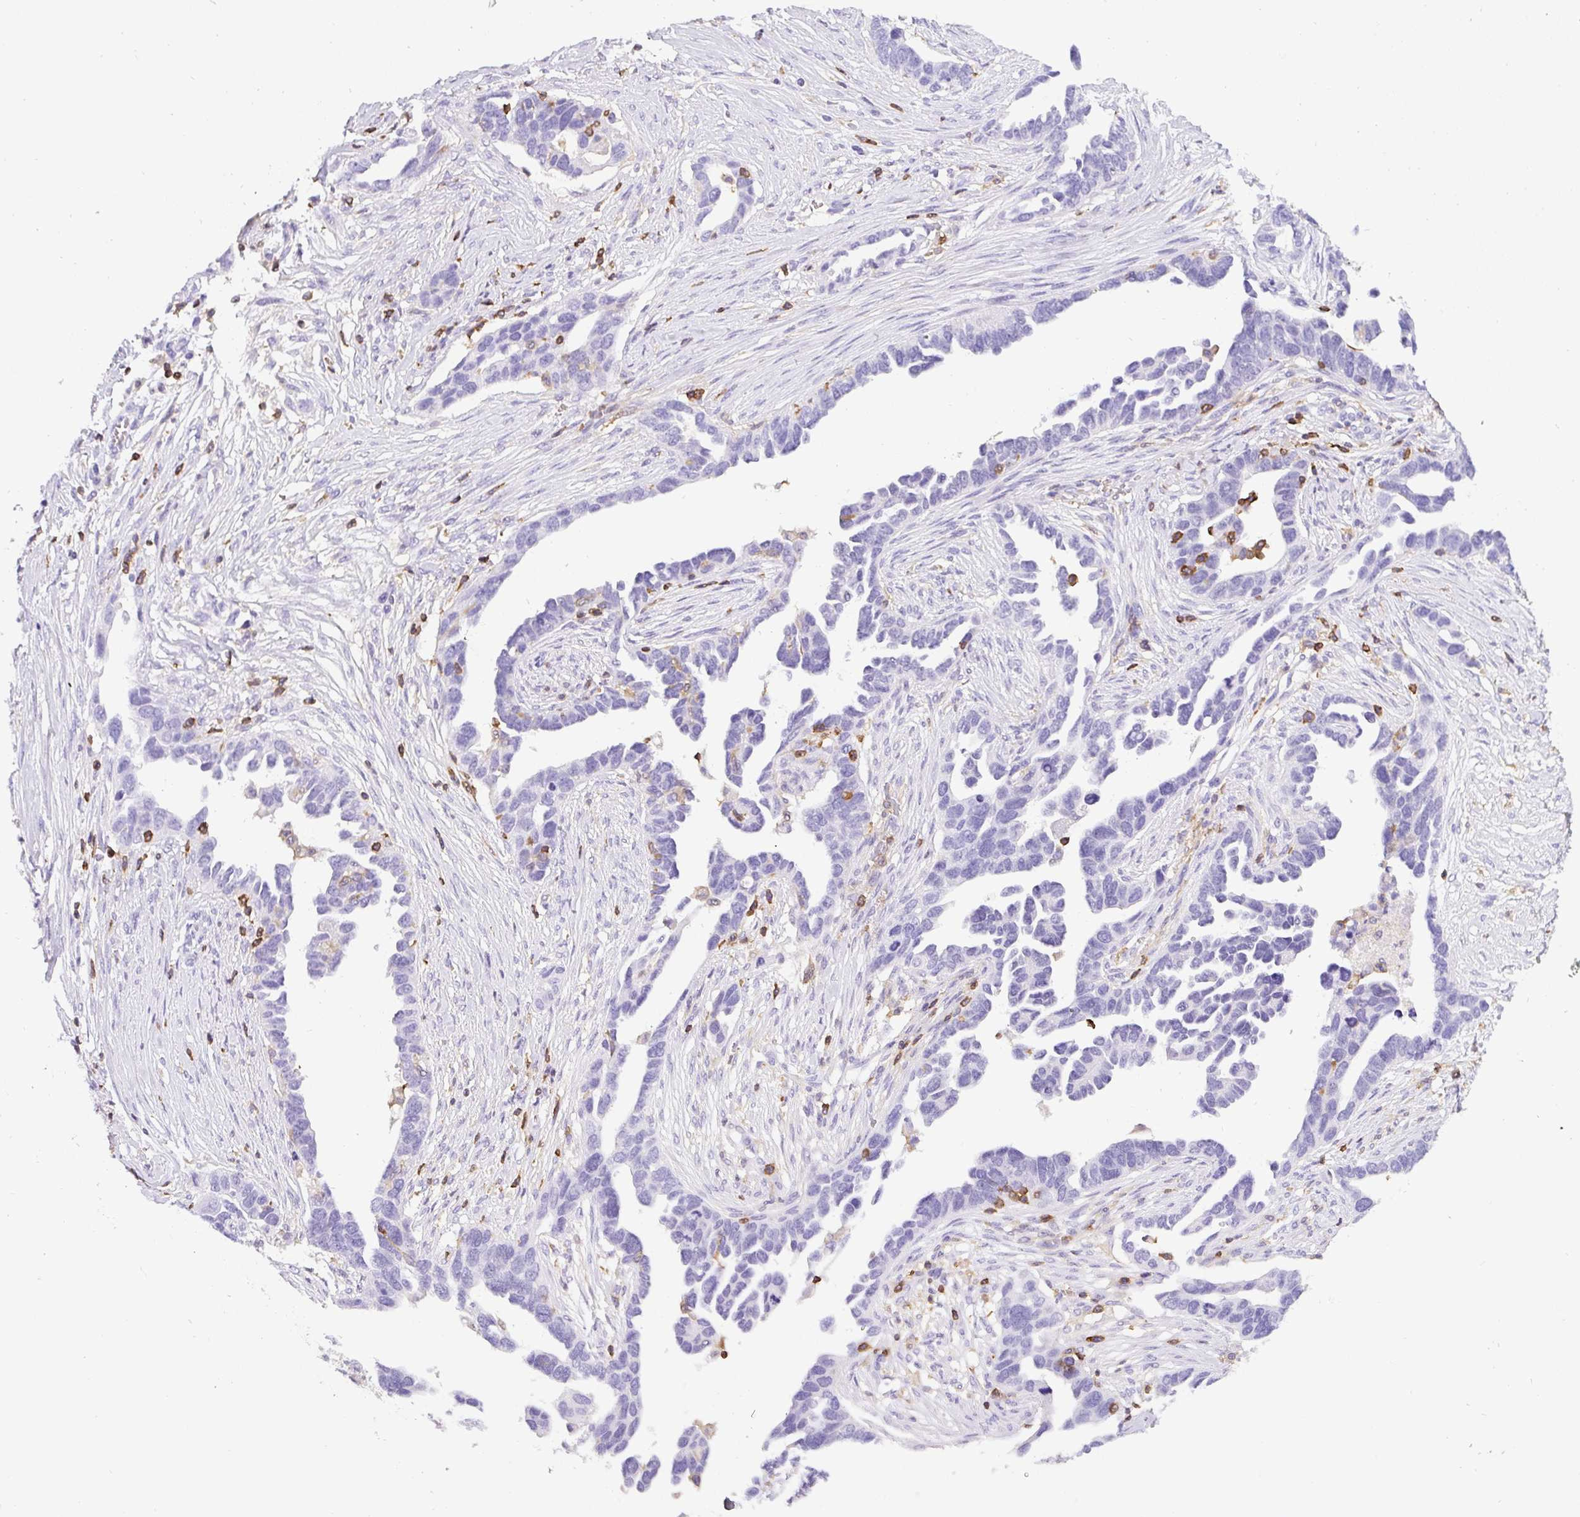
{"staining": {"intensity": "negative", "quantity": "none", "location": "none"}, "tissue": "ovarian cancer", "cell_type": "Tumor cells", "image_type": "cancer", "snomed": [{"axis": "morphology", "description": "Cystadenocarcinoma, serous, NOS"}, {"axis": "topography", "description": "Ovary"}], "caption": "The immunohistochemistry (IHC) photomicrograph has no significant positivity in tumor cells of ovarian serous cystadenocarcinoma tissue.", "gene": "FAM228B", "patient": {"sex": "female", "age": 54}}